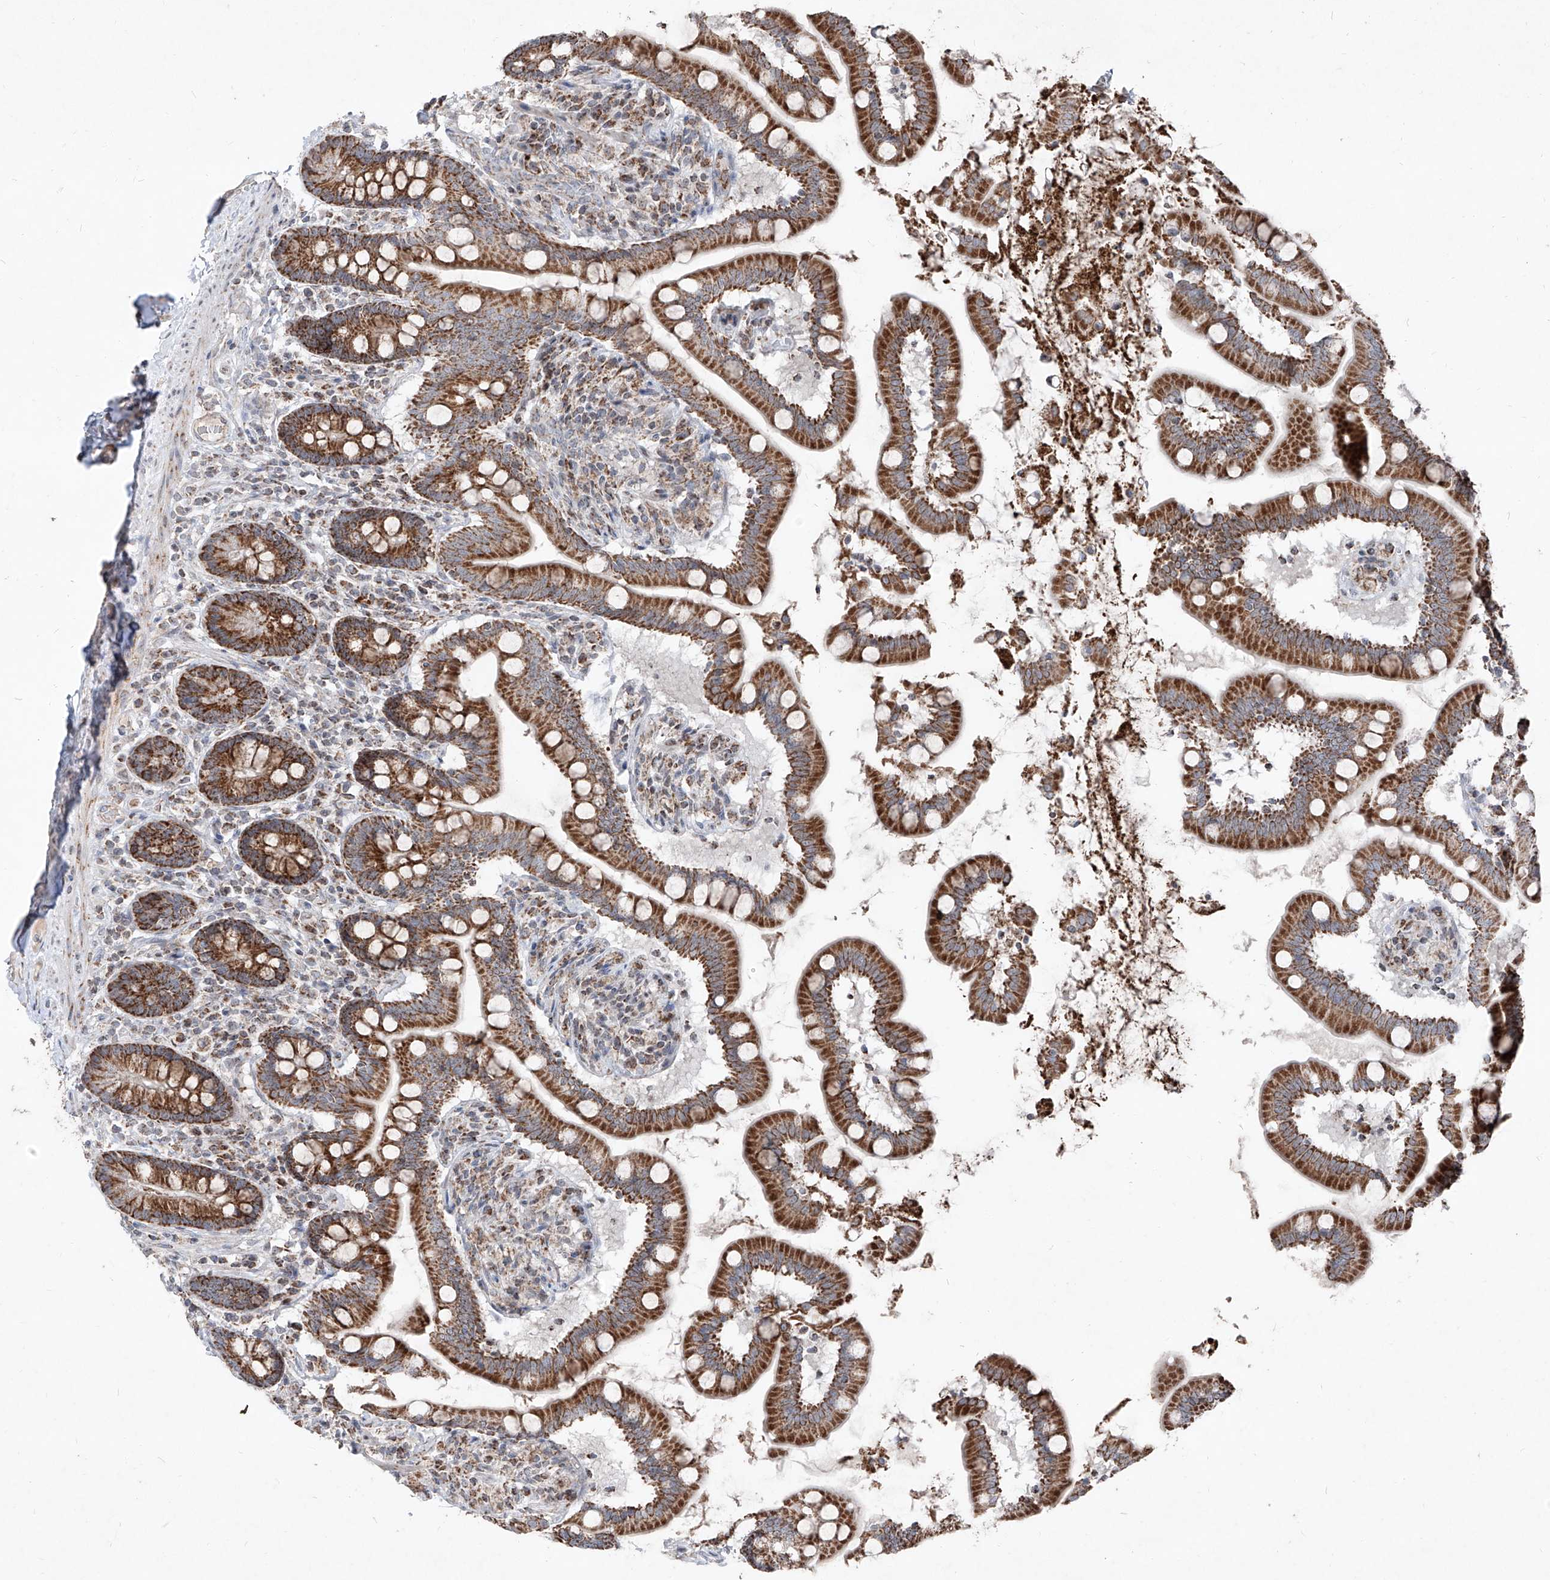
{"staining": {"intensity": "strong", "quantity": ">75%", "location": "cytoplasmic/membranous"}, "tissue": "small intestine", "cell_type": "Glandular cells", "image_type": "normal", "snomed": [{"axis": "morphology", "description": "Normal tissue, NOS"}, {"axis": "topography", "description": "Small intestine"}], "caption": "Immunohistochemical staining of normal human small intestine shows >75% levels of strong cytoplasmic/membranous protein staining in approximately >75% of glandular cells.", "gene": "NDUFB3", "patient": {"sex": "female", "age": 64}}